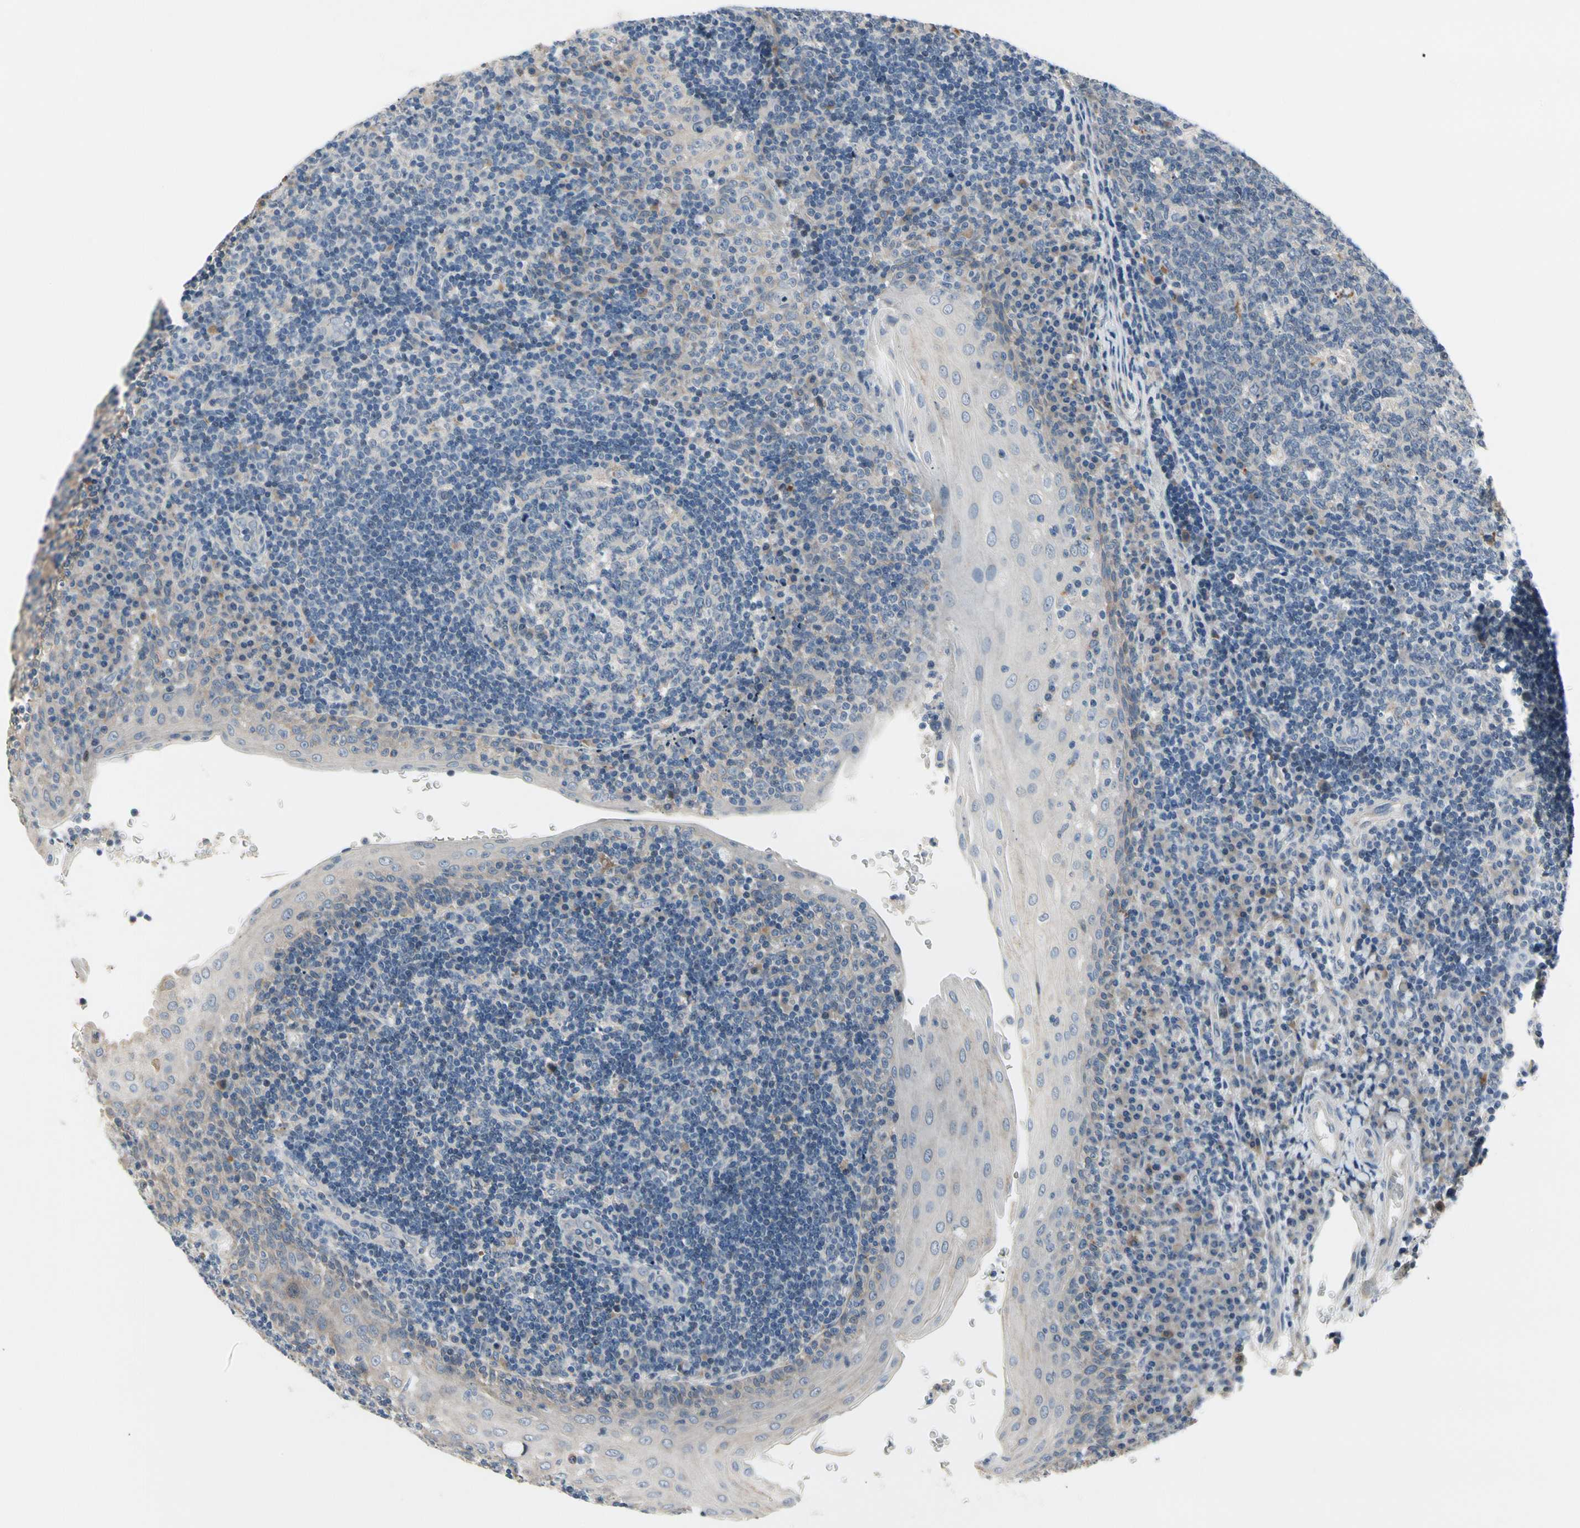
{"staining": {"intensity": "negative", "quantity": "none", "location": "none"}, "tissue": "tonsil", "cell_type": "Germinal center cells", "image_type": "normal", "snomed": [{"axis": "morphology", "description": "Normal tissue, NOS"}, {"axis": "topography", "description": "Tonsil"}], "caption": "Immunohistochemistry image of benign tonsil: tonsil stained with DAB reveals no significant protein positivity in germinal center cells.", "gene": "NFASC", "patient": {"sex": "female", "age": 40}}